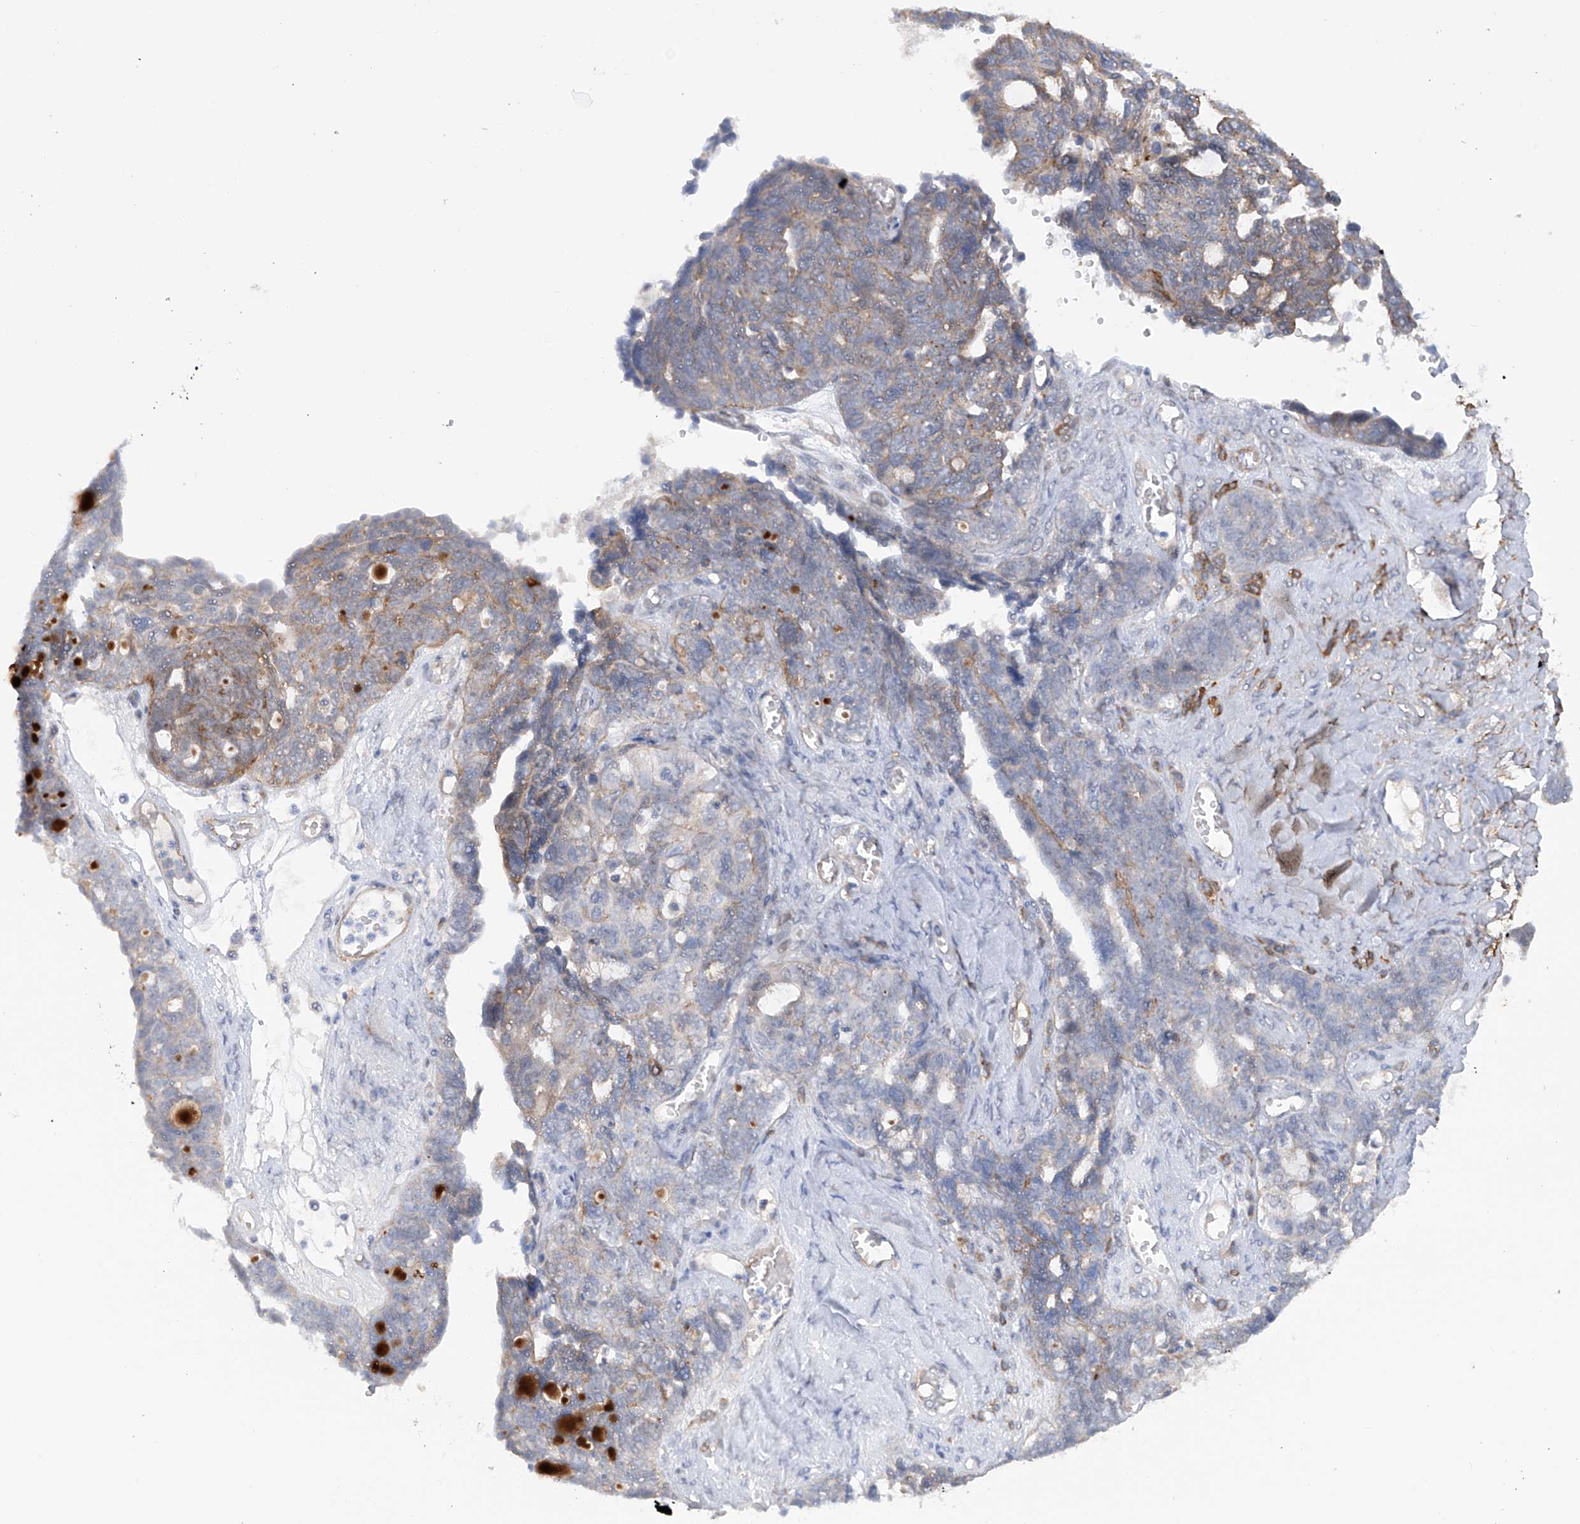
{"staining": {"intensity": "moderate", "quantity": "<25%", "location": "cytoplasmic/membranous"}, "tissue": "ovarian cancer", "cell_type": "Tumor cells", "image_type": "cancer", "snomed": [{"axis": "morphology", "description": "Cystadenocarcinoma, serous, NOS"}, {"axis": "topography", "description": "Ovary"}], "caption": "This histopathology image shows immunohistochemistry staining of ovarian cancer (serous cystadenocarcinoma), with low moderate cytoplasmic/membranous positivity in approximately <25% of tumor cells.", "gene": "ZNF490", "patient": {"sex": "female", "age": 79}}